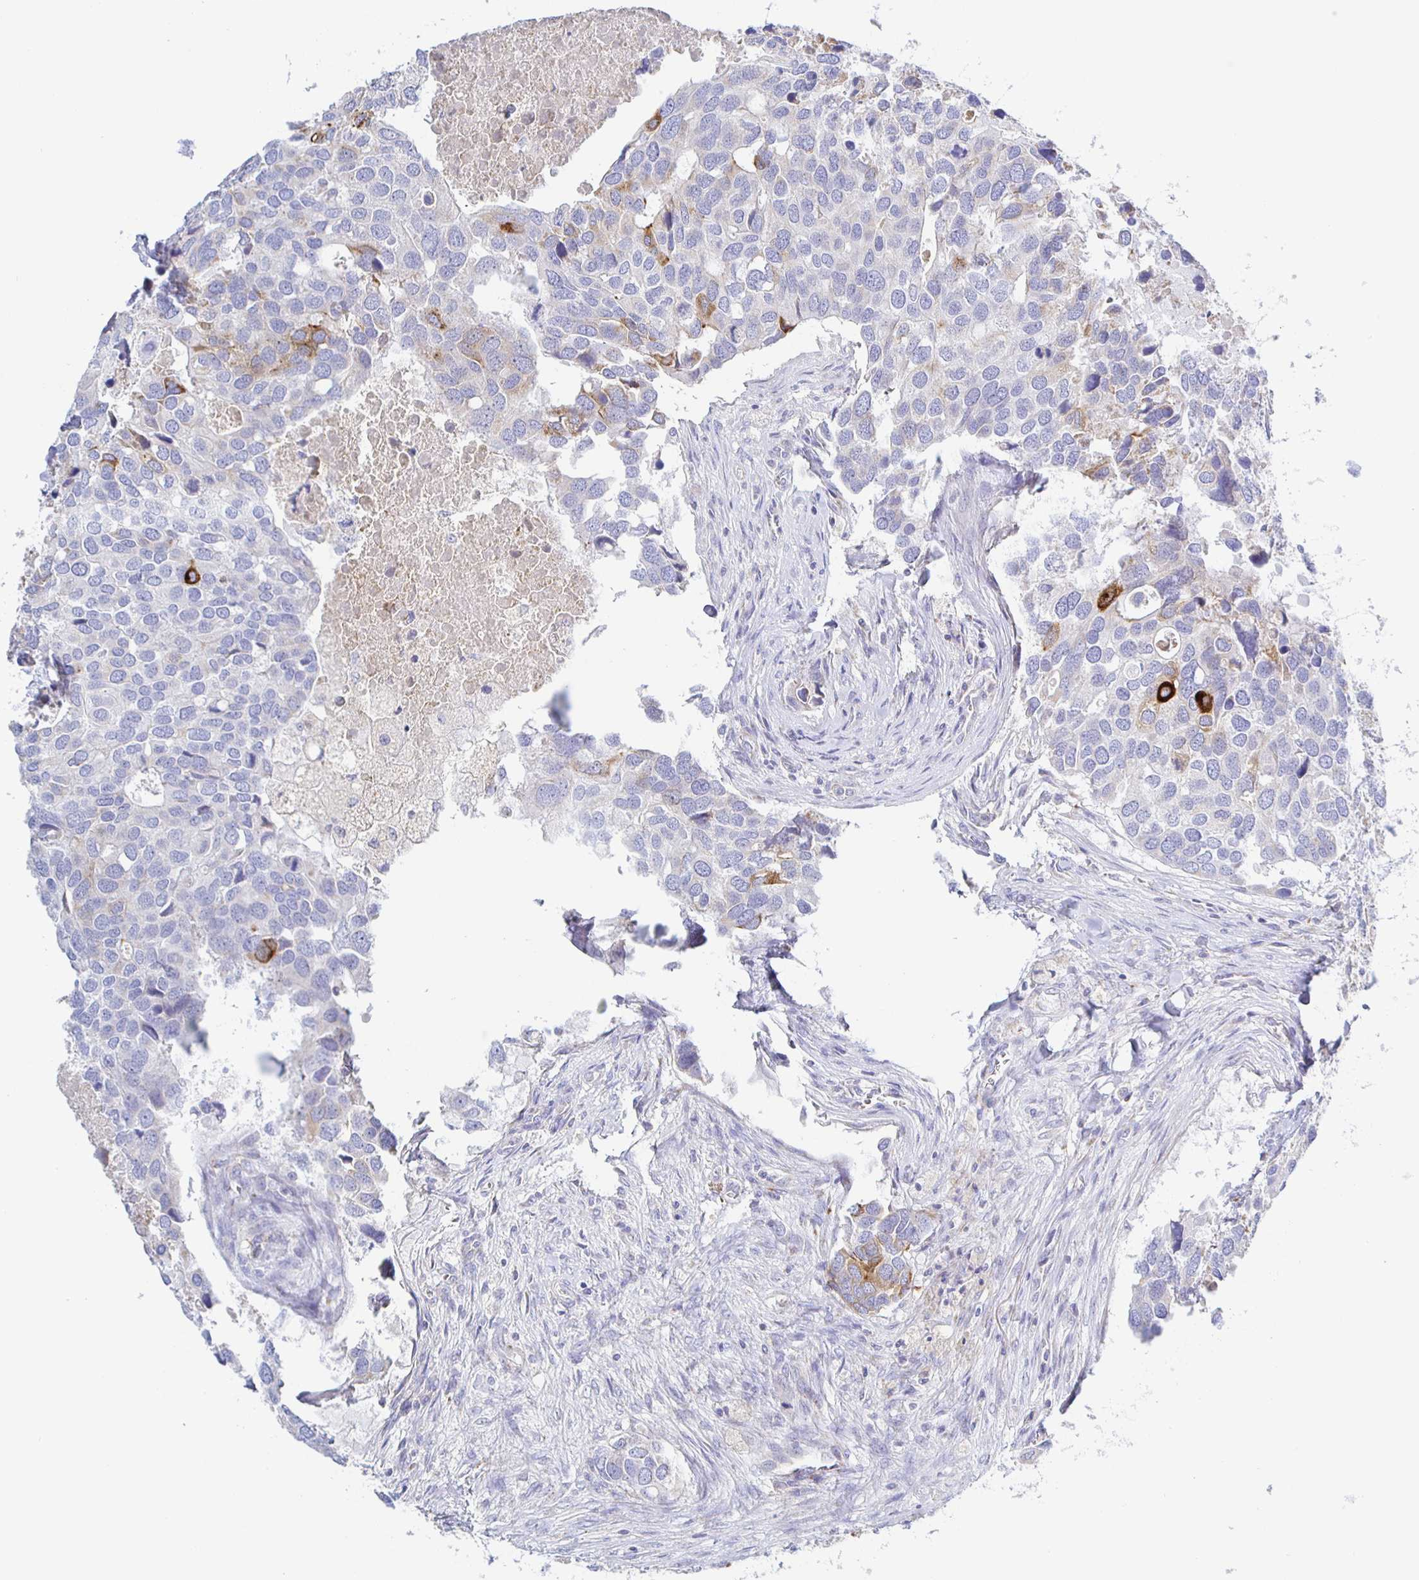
{"staining": {"intensity": "strong", "quantity": "<25%", "location": "cytoplasmic/membranous"}, "tissue": "breast cancer", "cell_type": "Tumor cells", "image_type": "cancer", "snomed": [{"axis": "morphology", "description": "Duct carcinoma"}, {"axis": "topography", "description": "Breast"}], "caption": "Immunohistochemical staining of breast cancer (intraductal carcinoma) reveals strong cytoplasmic/membranous protein expression in about <25% of tumor cells. The staining is performed using DAB brown chromogen to label protein expression. The nuclei are counter-stained blue using hematoxylin.", "gene": "SYNGR4", "patient": {"sex": "female", "age": 83}}